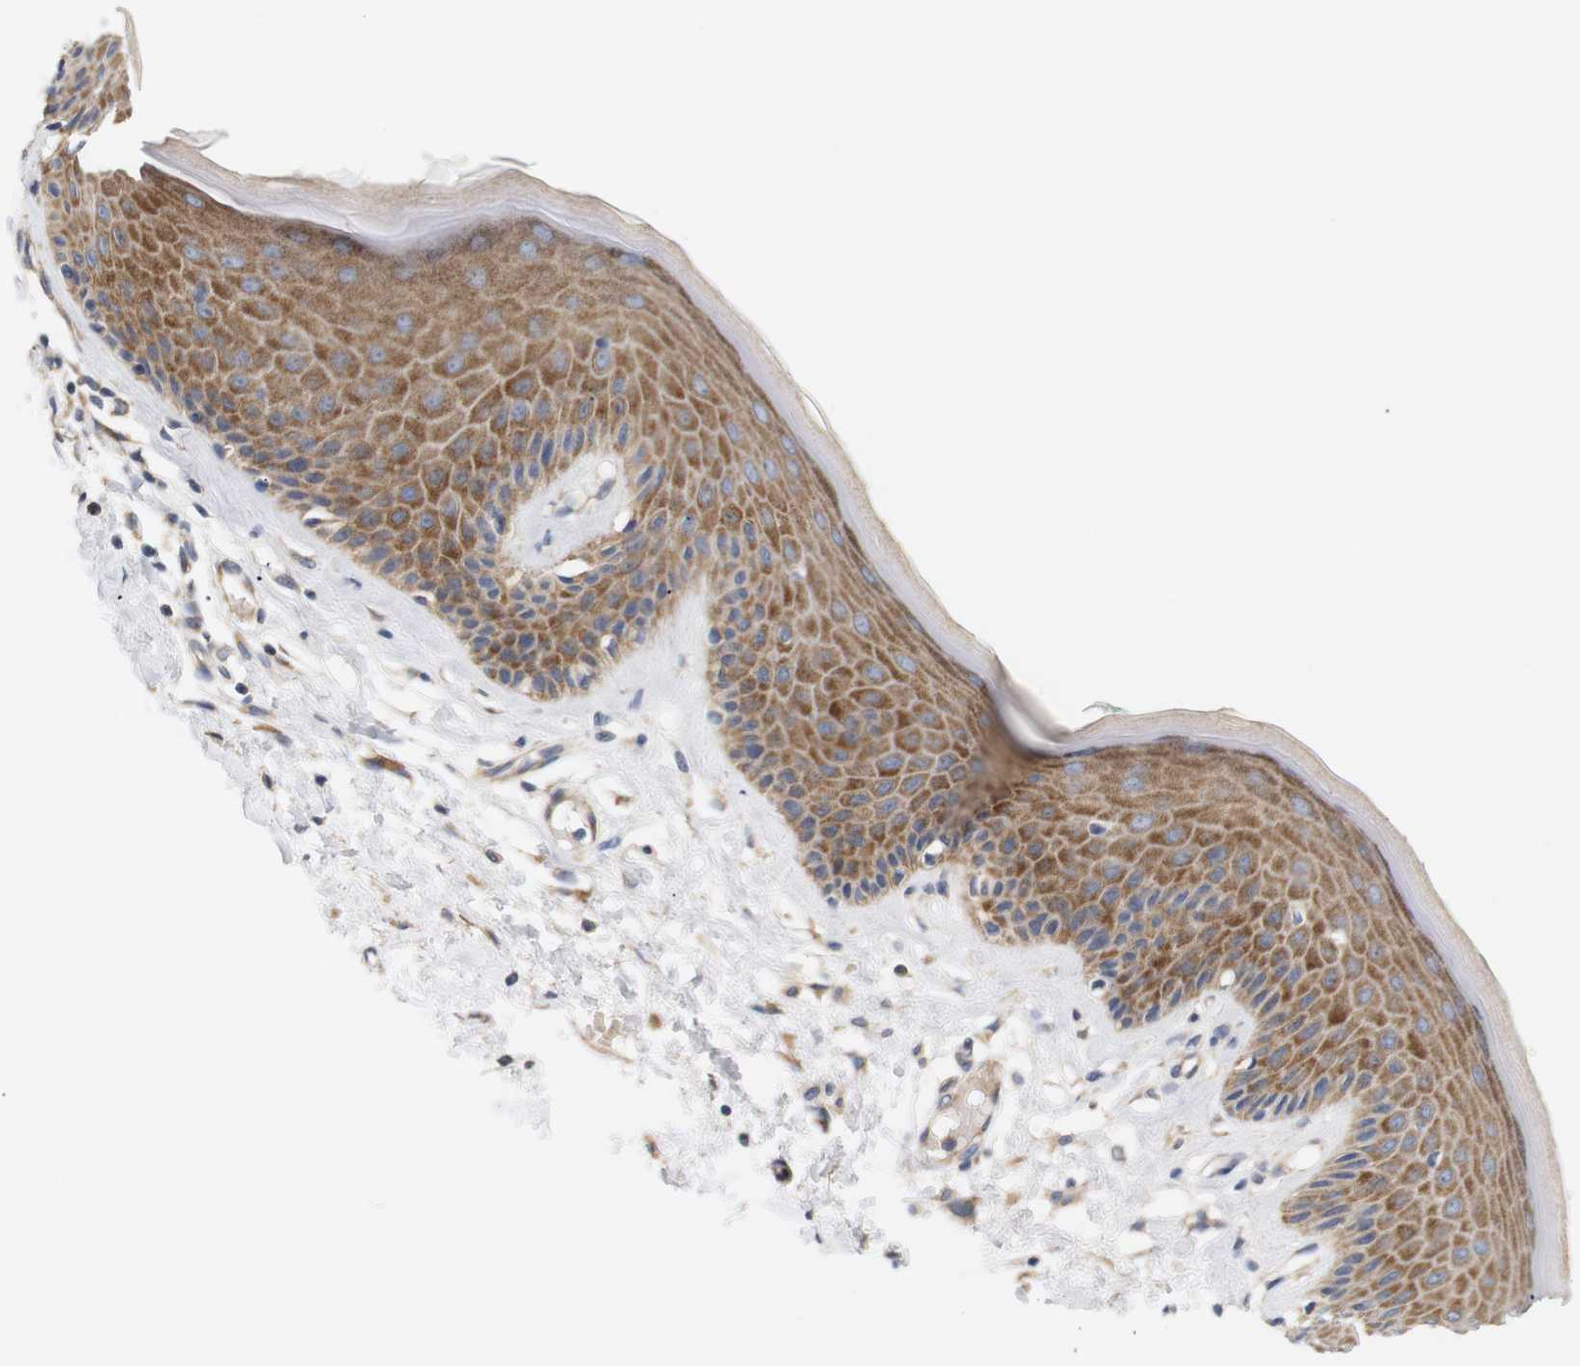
{"staining": {"intensity": "moderate", "quantity": ">75%", "location": "cytoplasmic/membranous"}, "tissue": "skin", "cell_type": "Epidermal cells", "image_type": "normal", "snomed": [{"axis": "morphology", "description": "Normal tissue, NOS"}, {"axis": "topography", "description": "Vulva"}], "caption": "Immunohistochemical staining of benign human skin shows medium levels of moderate cytoplasmic/membranous staining in about >75% of epidermal cells. (Stains: DAB (3,3'-diaminobenzidine) in brown, nuclei in blue, Microscopy: brightfield microscopy at high magnification).", "gene": "TRIM5", "patient": {"sex": "female", "age": 73}}